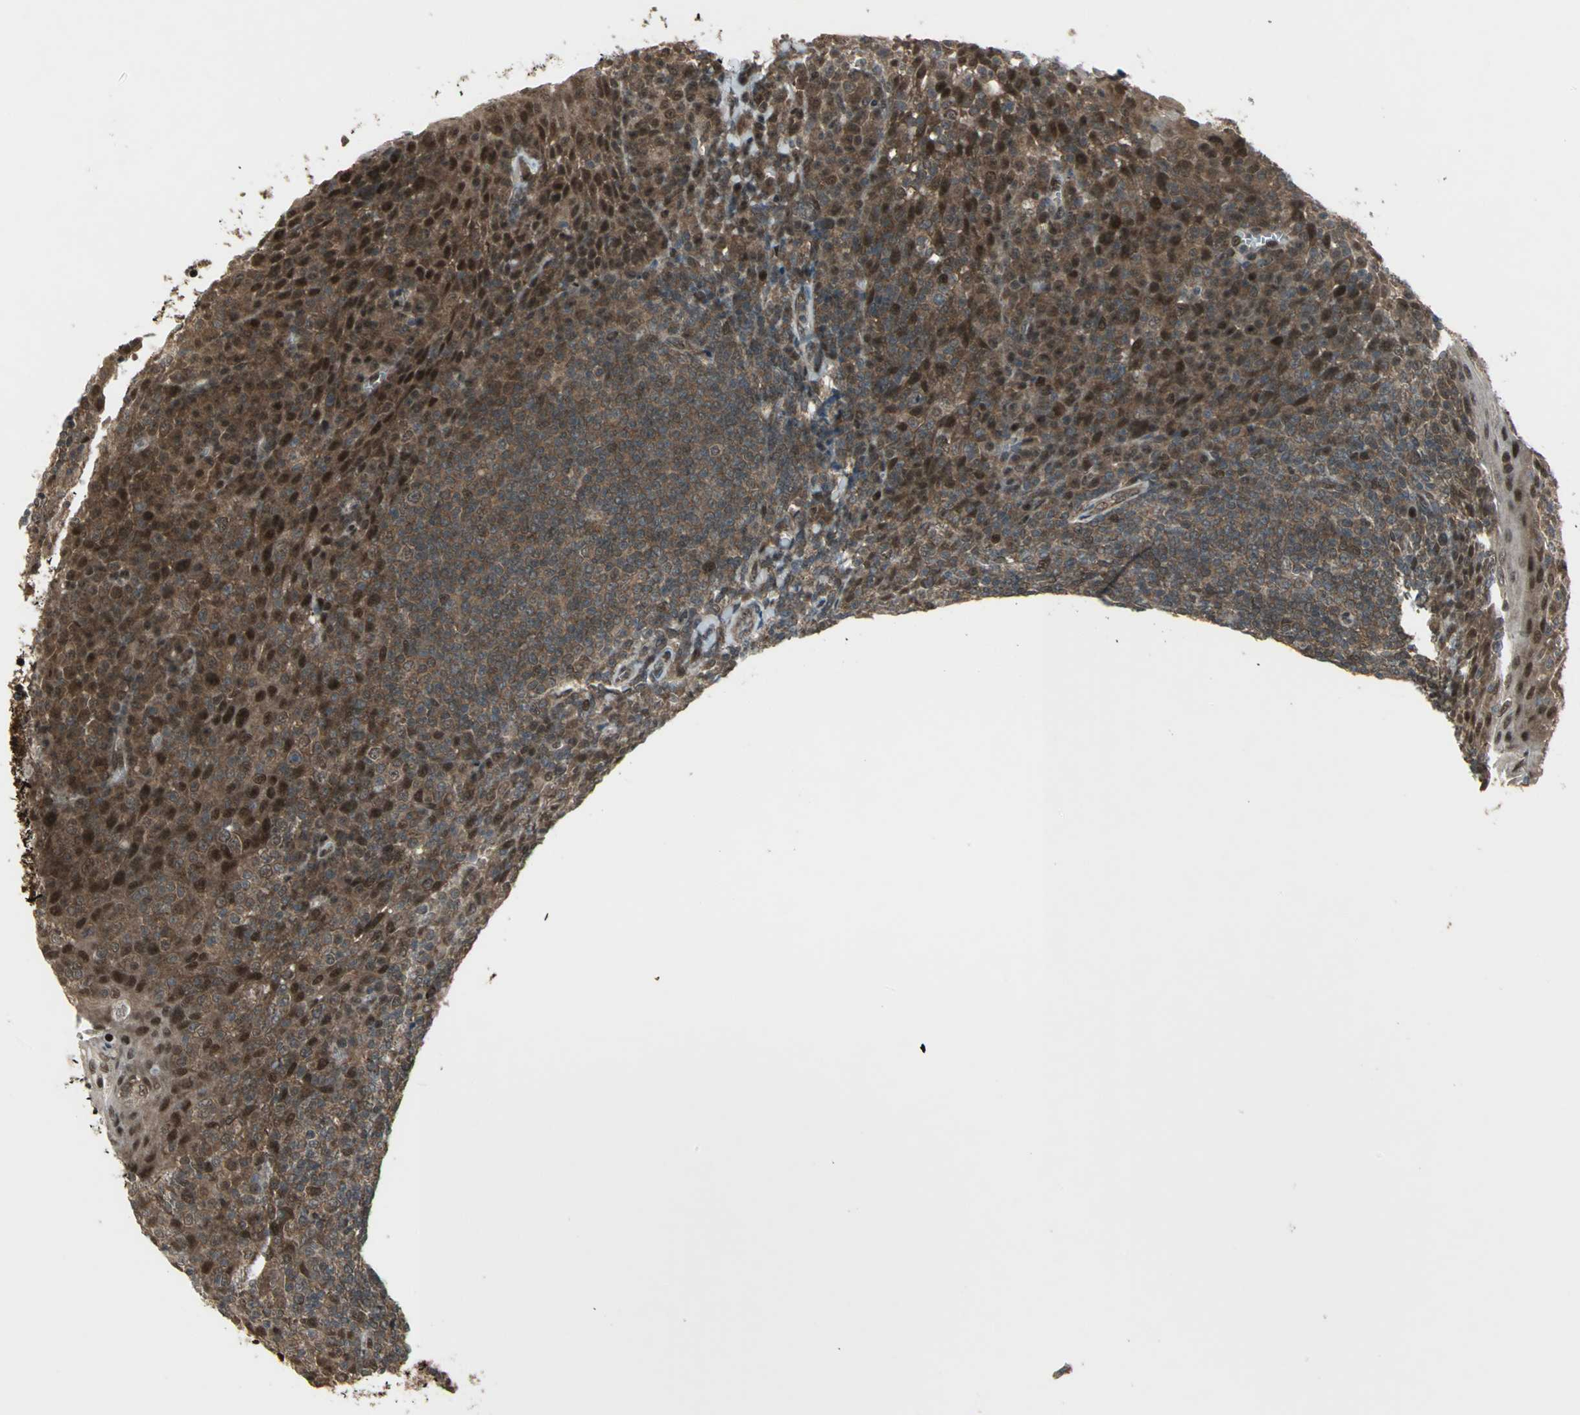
{"staining": {"intensity": "moderate", "quantity": ">75%", "location": "cytoplasmic/membranous,nuclear"}, "tissue": "tonsil", "cell_type": "Germinal center cells", "image_type": "normal", "snomed": [{"axis": "morphology", "description": "Normal tissue, NOS"}, {"axis": "topography", "description": "Tonsil"}], "caption": "Immunohistochemical staining of unremarkable tonsil demonstrates moderate cytoplasmic/membranous,nuclear protein staining in about >75% of germinal center cells.", "gene": "COPS5", "patient": {"sex": "male", "age": 31}}